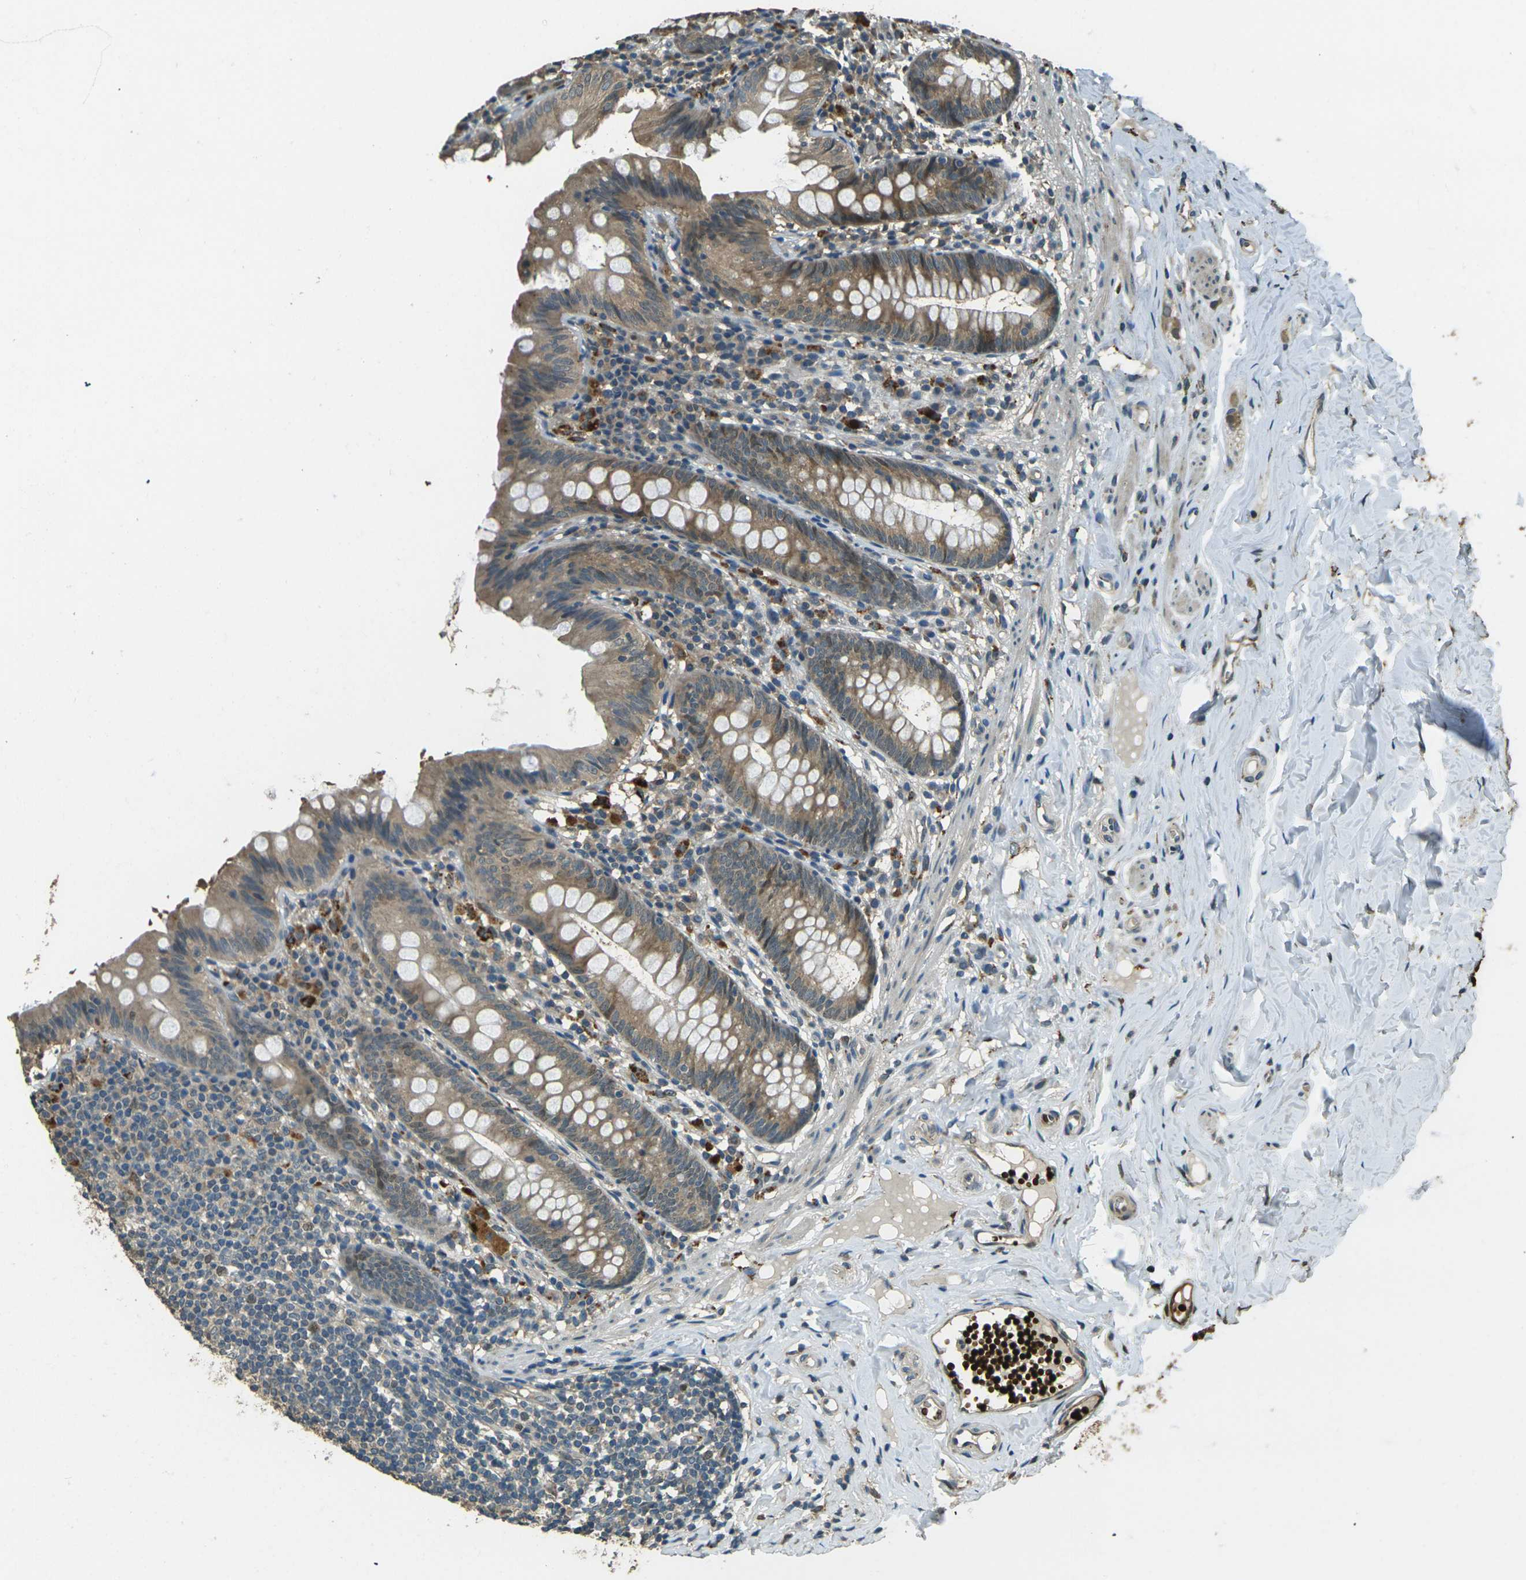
{"staining": {"intensity": "moderate", "quantity": ">75%", "location": "cytoplasmic/membranous"}, "tissue": "appendix", "cell_type": "Glandular cells", "image_type": "normal", "snomed": [{"axis": "morphology", "description": "Normal tissue, NOS"}, {"axis": "topography", "description": "Appendix"}], "caption": "Unremarkable appendix displays moderate cytoplasmic/membranous expression in about >75% of glandular cells, visualized by immunohistochemistry. (Stains: DAB in brown, nuclei in blue, Microscopy: brightfield microscopy at high magnification).", "gene": "TOR1A", "patient": {"sex": "male", "age": 52}}